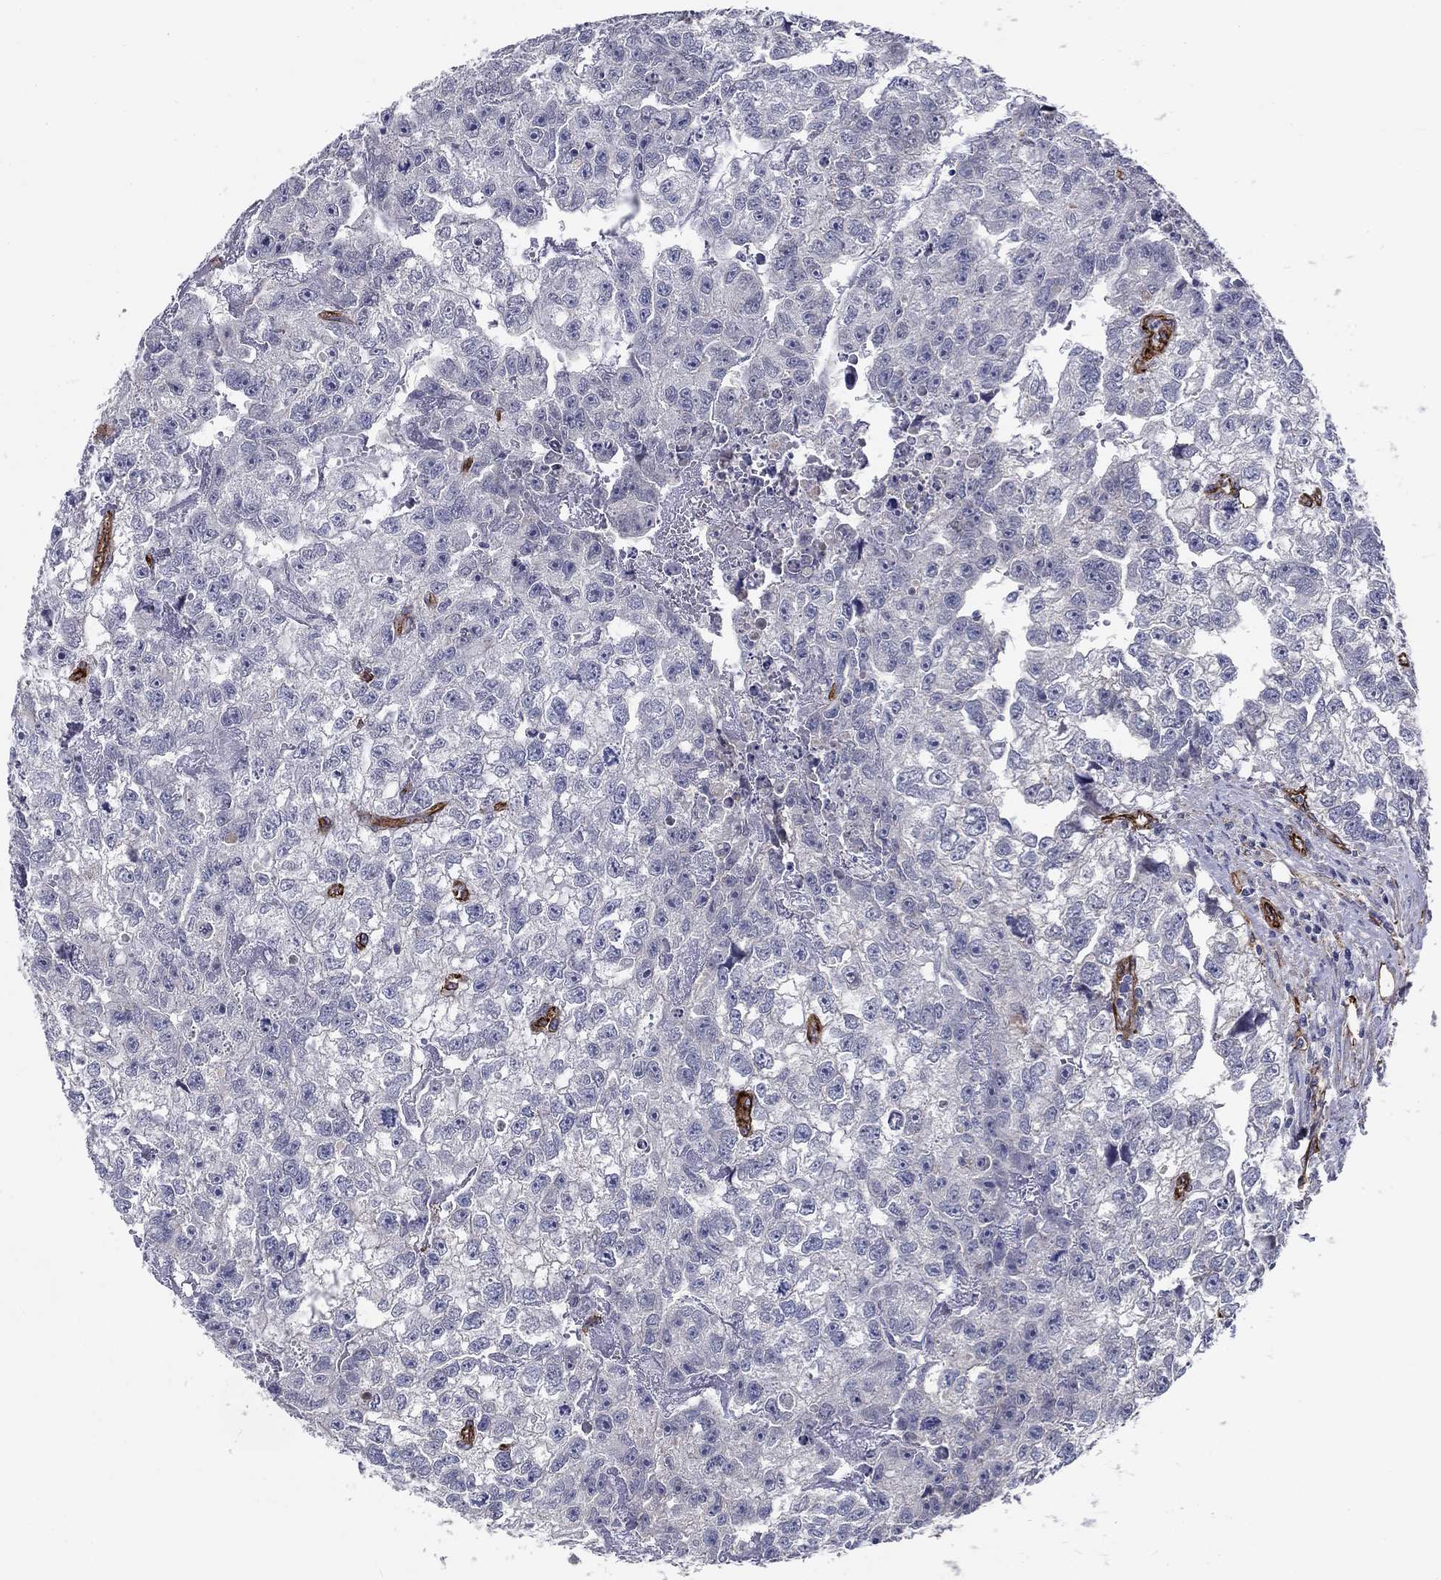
{"staining": {"intensity": "negative", "quantity": "none", "location": "none"}, "tissue": "testis cancer", "cell_type": "Tumor cells", "image_type": "cancer", "snomed": [{"axis": "morphology", "description": "Carcinoma, Embryonal, NOS"}, {"axis": "morphology", "description": "Teratoma, malignant, NOS"}, {"axis": "topography", "description": "Testis"}], "caption": "Immunohistochemistry (IHC) histopathology image of teratoma (malignant) (testis) stained for a protein (brown), which shows no expression in tumor cells.", "gene": "SYNC", "patient": {"sex": "male", "age": 44}}